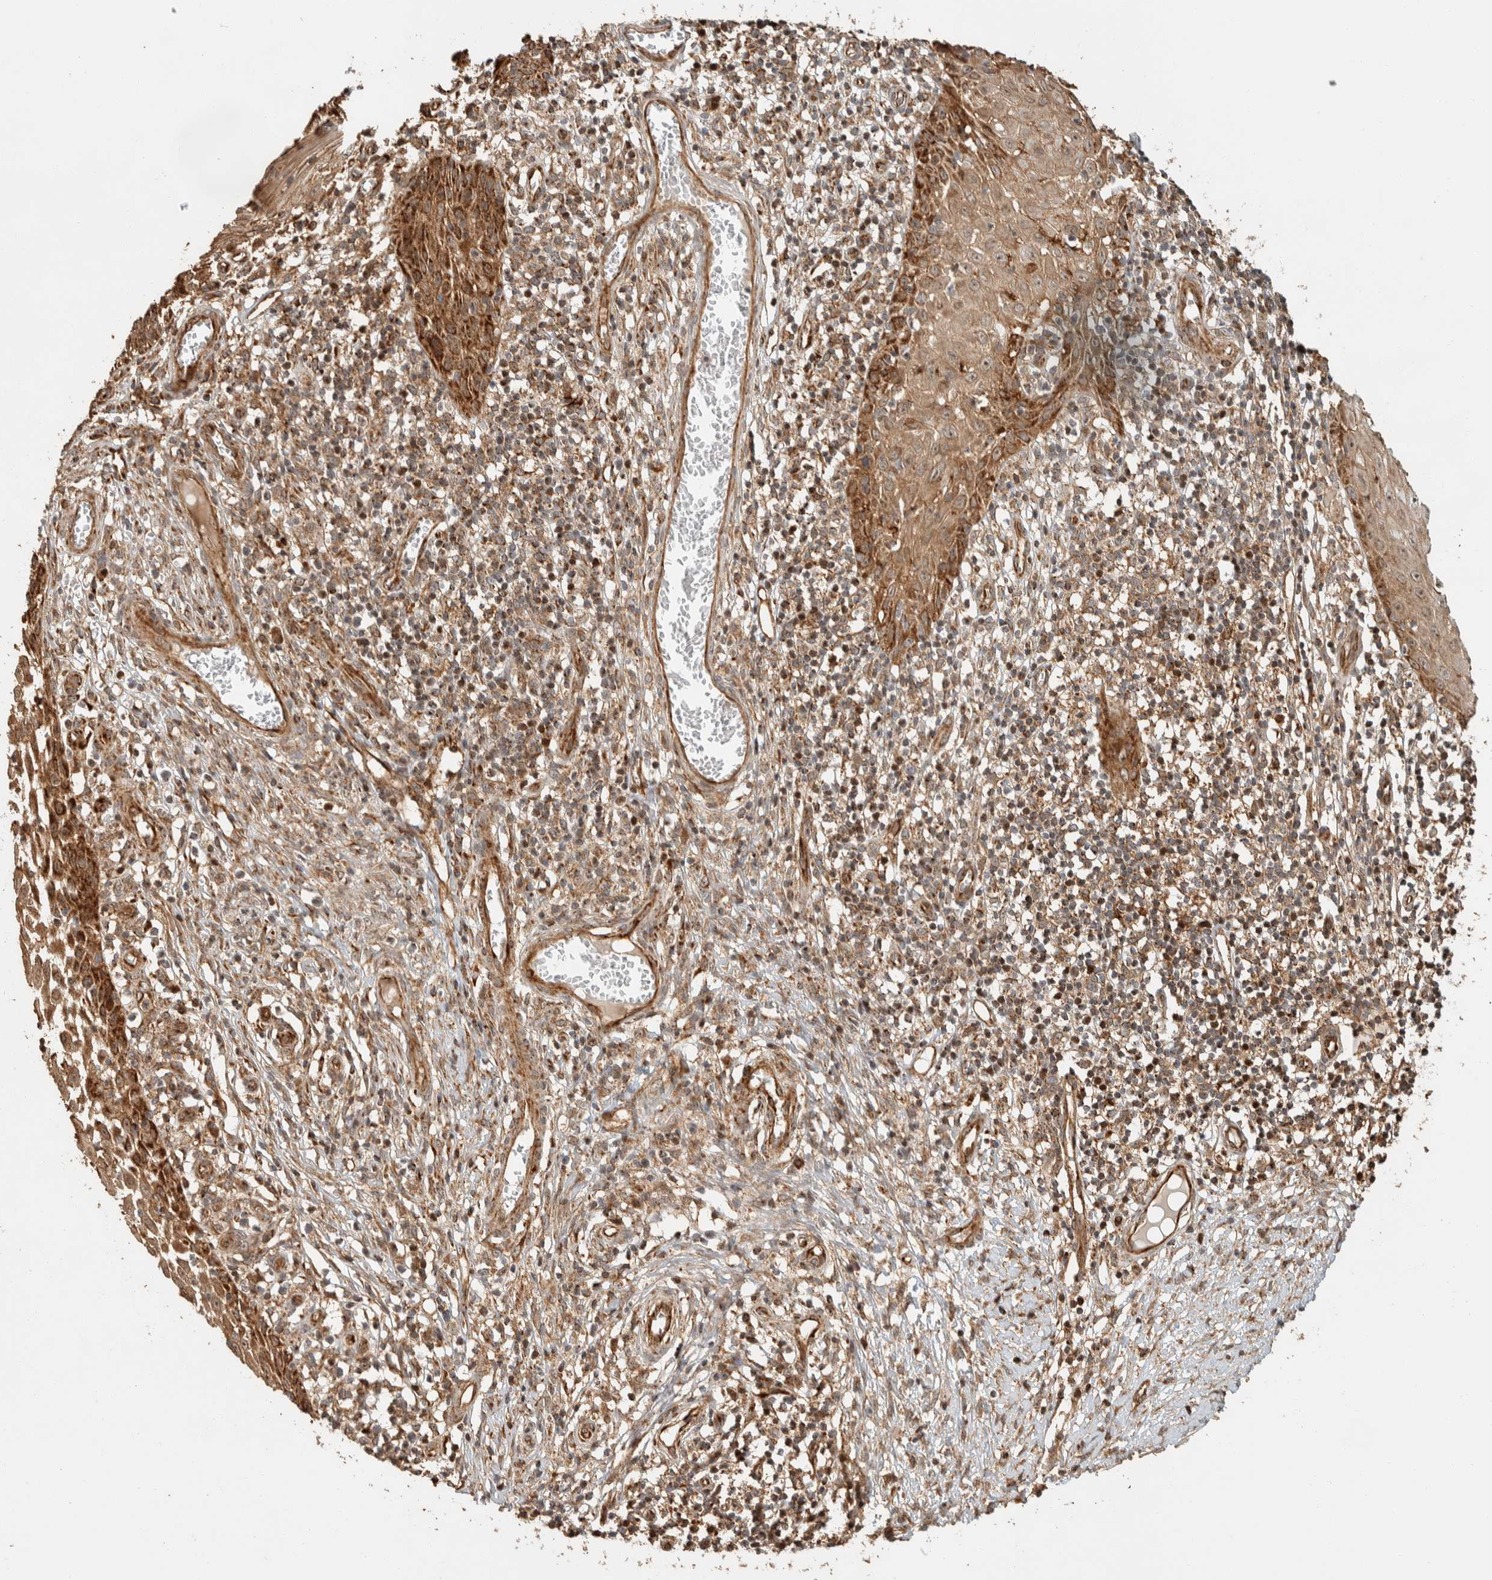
{"staining": {"intensity": "moderate", "quantity": ">75%", "location": "cytoplasmic/membranous"}, "tissue": "skin cancer", "cell_type": "Tumor cells", "image_type": "cancer", "snomed": [{"axis": "morphology", "description": "Squamous cell carcinoma, NOS"}, {"axis": "topography", "description": "Skin"}], "caption": "Protein analysis of squamous cell carcinoma (skin) tissue shows moderate cytoplasmic/membranous positivity in about >75% of tumor cells.", "gene": "KIF9", "patient": {"sex": "female", "age": 73}}